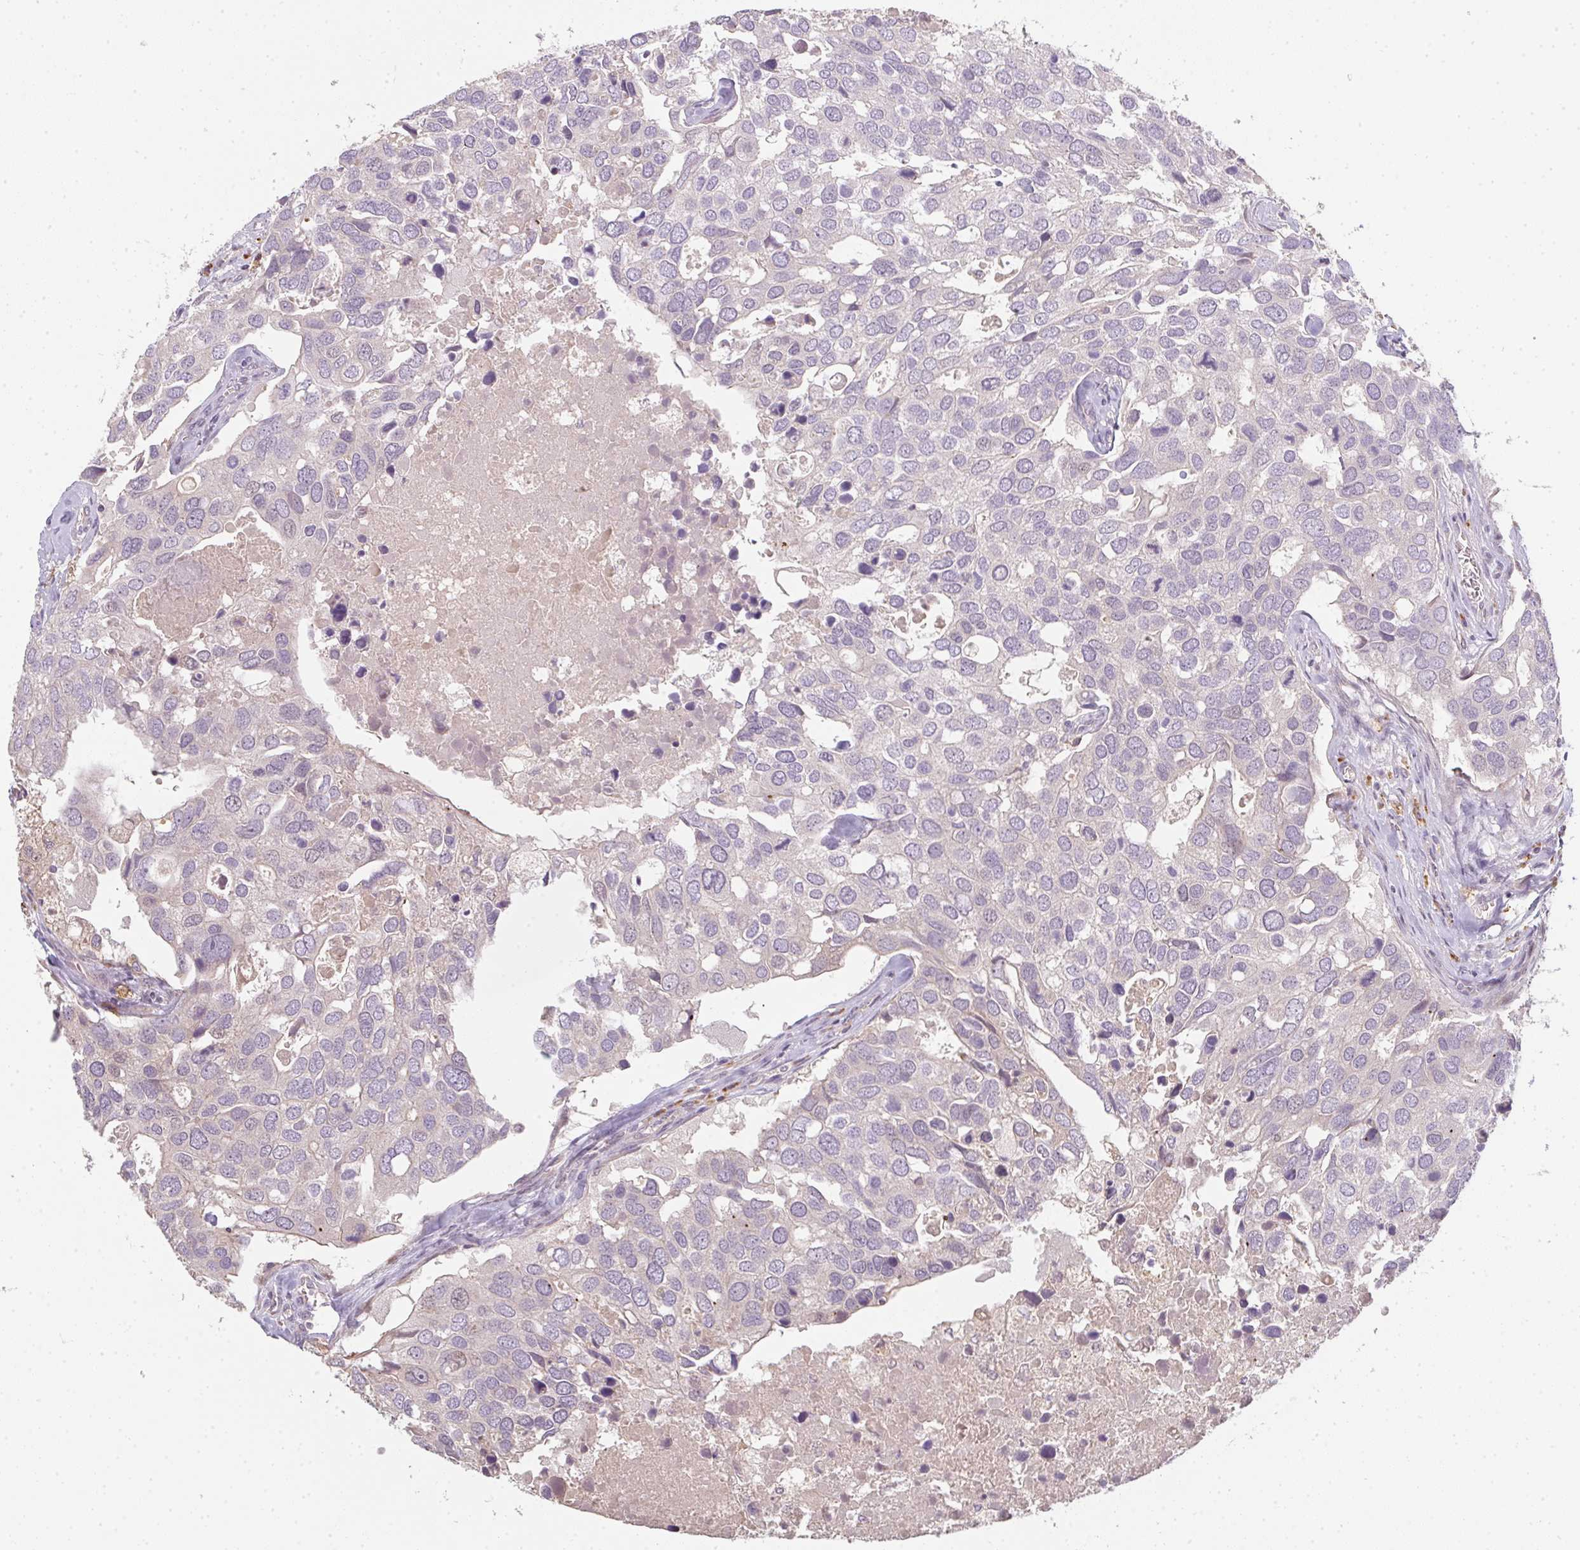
{"staining": {"intensity": "negative", "quantity": "none", "location": "none"}, "tissue": "breast cancer", "cell_type": "Tumor cells", "image_type": "cancer", "snomed": [{"axis": "morphology", "description": "Duct carcinoma"}, {"axis": "topography", "description": "Breast"}], "caption": "Invasive ductal carcinoma (breast) was stained to show a protein in brown. There is no significant staining in tumor cells.", "gene": "TMEM237", "patient": {"sex": "female", "age": 83}}